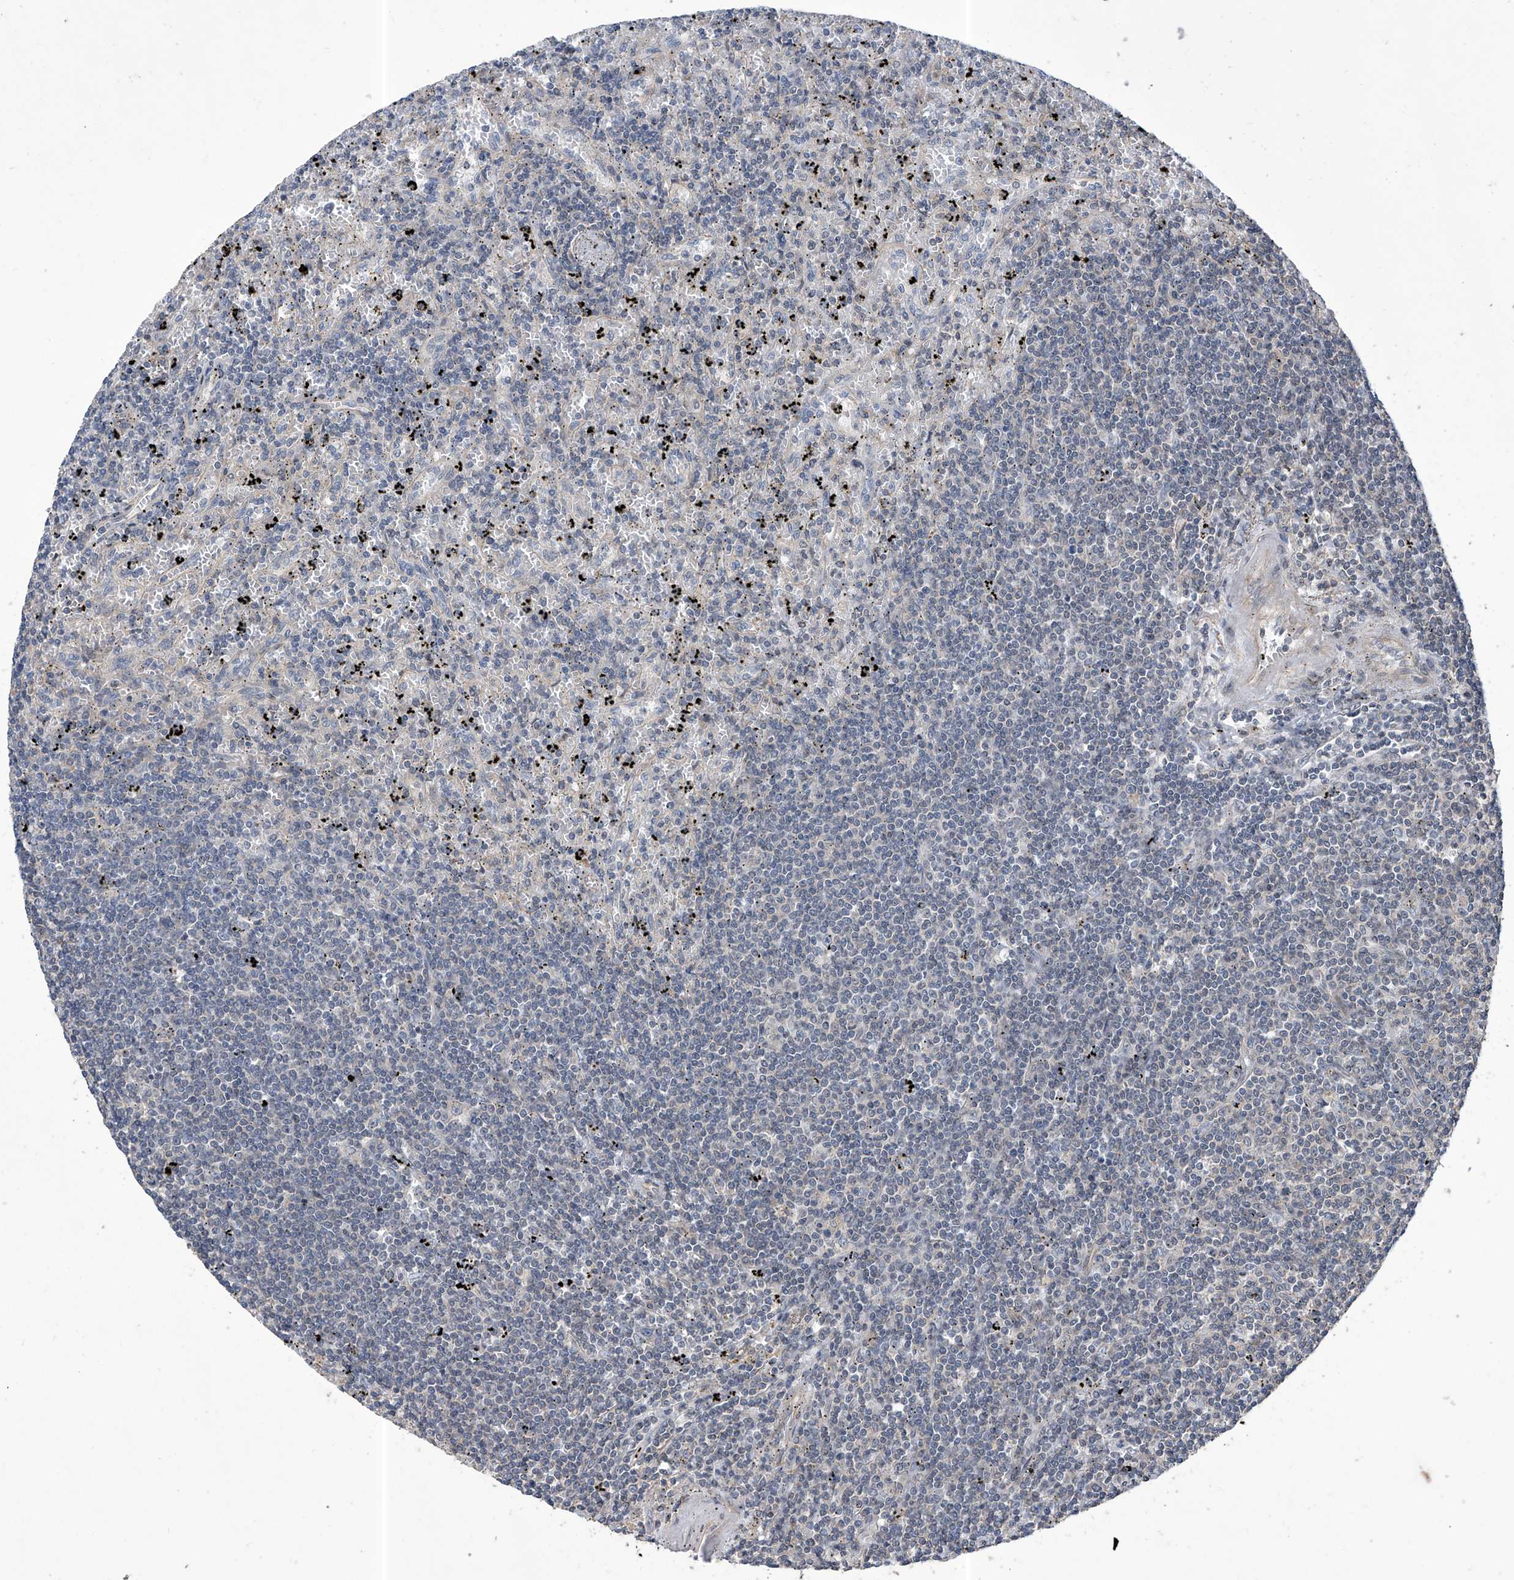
{"staining": {"intensity": "negative", "quantity": "none", "location": "none"}, "tissue": "lymphoma", "cell_type": "Tumor cells", "image_type": "cancer", "snomed": [{"axis": "morphology", "description": "Malignant lymphoma, non-Hodgkin's type, Low grade"}, {"axis": "topography", "description": "Spleen"}], "caption": "This is a image of immunohistochemistry (IHC) staining of lymphoma, which shows no positivity in tumor cells.", "gene": "KIFC2", "patient": {"sex": "male", "age": 76}}